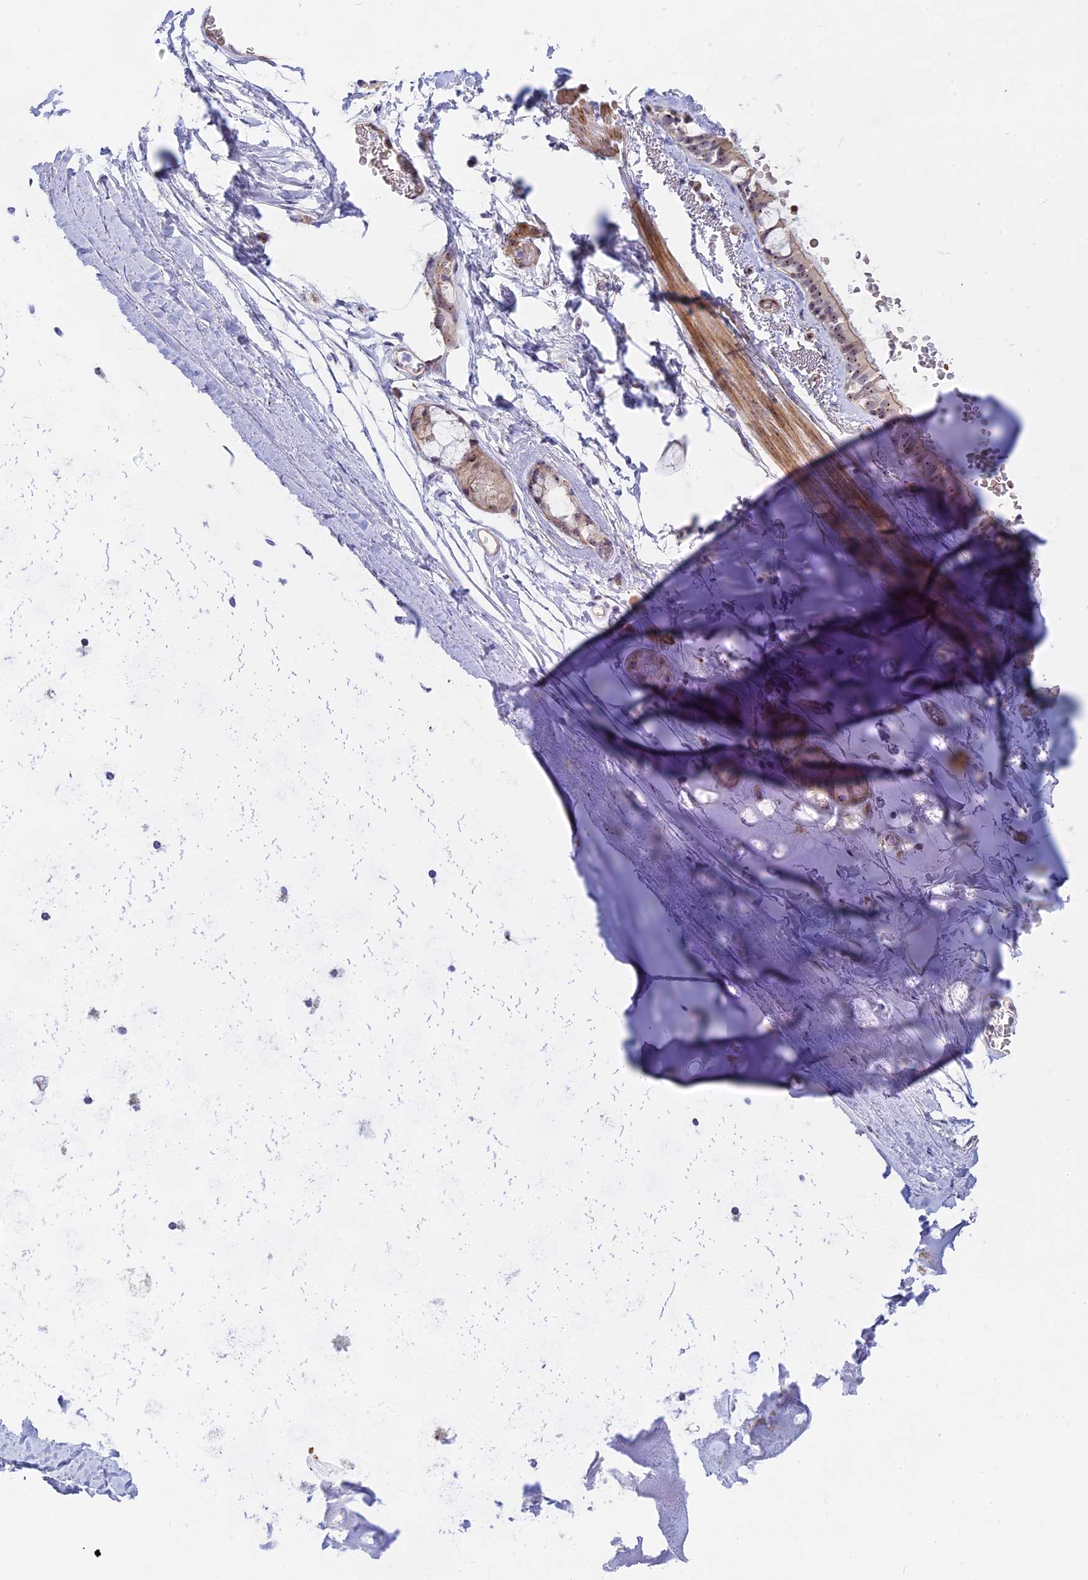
{"staining": {"intensity": "negative", "quantity": "none", "location": "none"}, "tissue": "adipose tissue", "cell_type": "Adipocytes", "image_type": "normal", "snomed": [{"axis": "morphology", "description": "Normal tissue, NOS"}, {"axis": "topography", "description": "Lymph node"}, {"axis": "topography", "description": "Bronchus"}], "caption": "High power microscopy image of an IHC histopathology image of normal adipose tissue, revealing no significant staining in adipocytes. The staining is performed using DAB (3,3'-diaminobenzidine) brown chromogen with nuclei counter-stained in using hematoxylin.", "gene": "DBNDD1", "patient": {"sex": "male", "age": 63}}